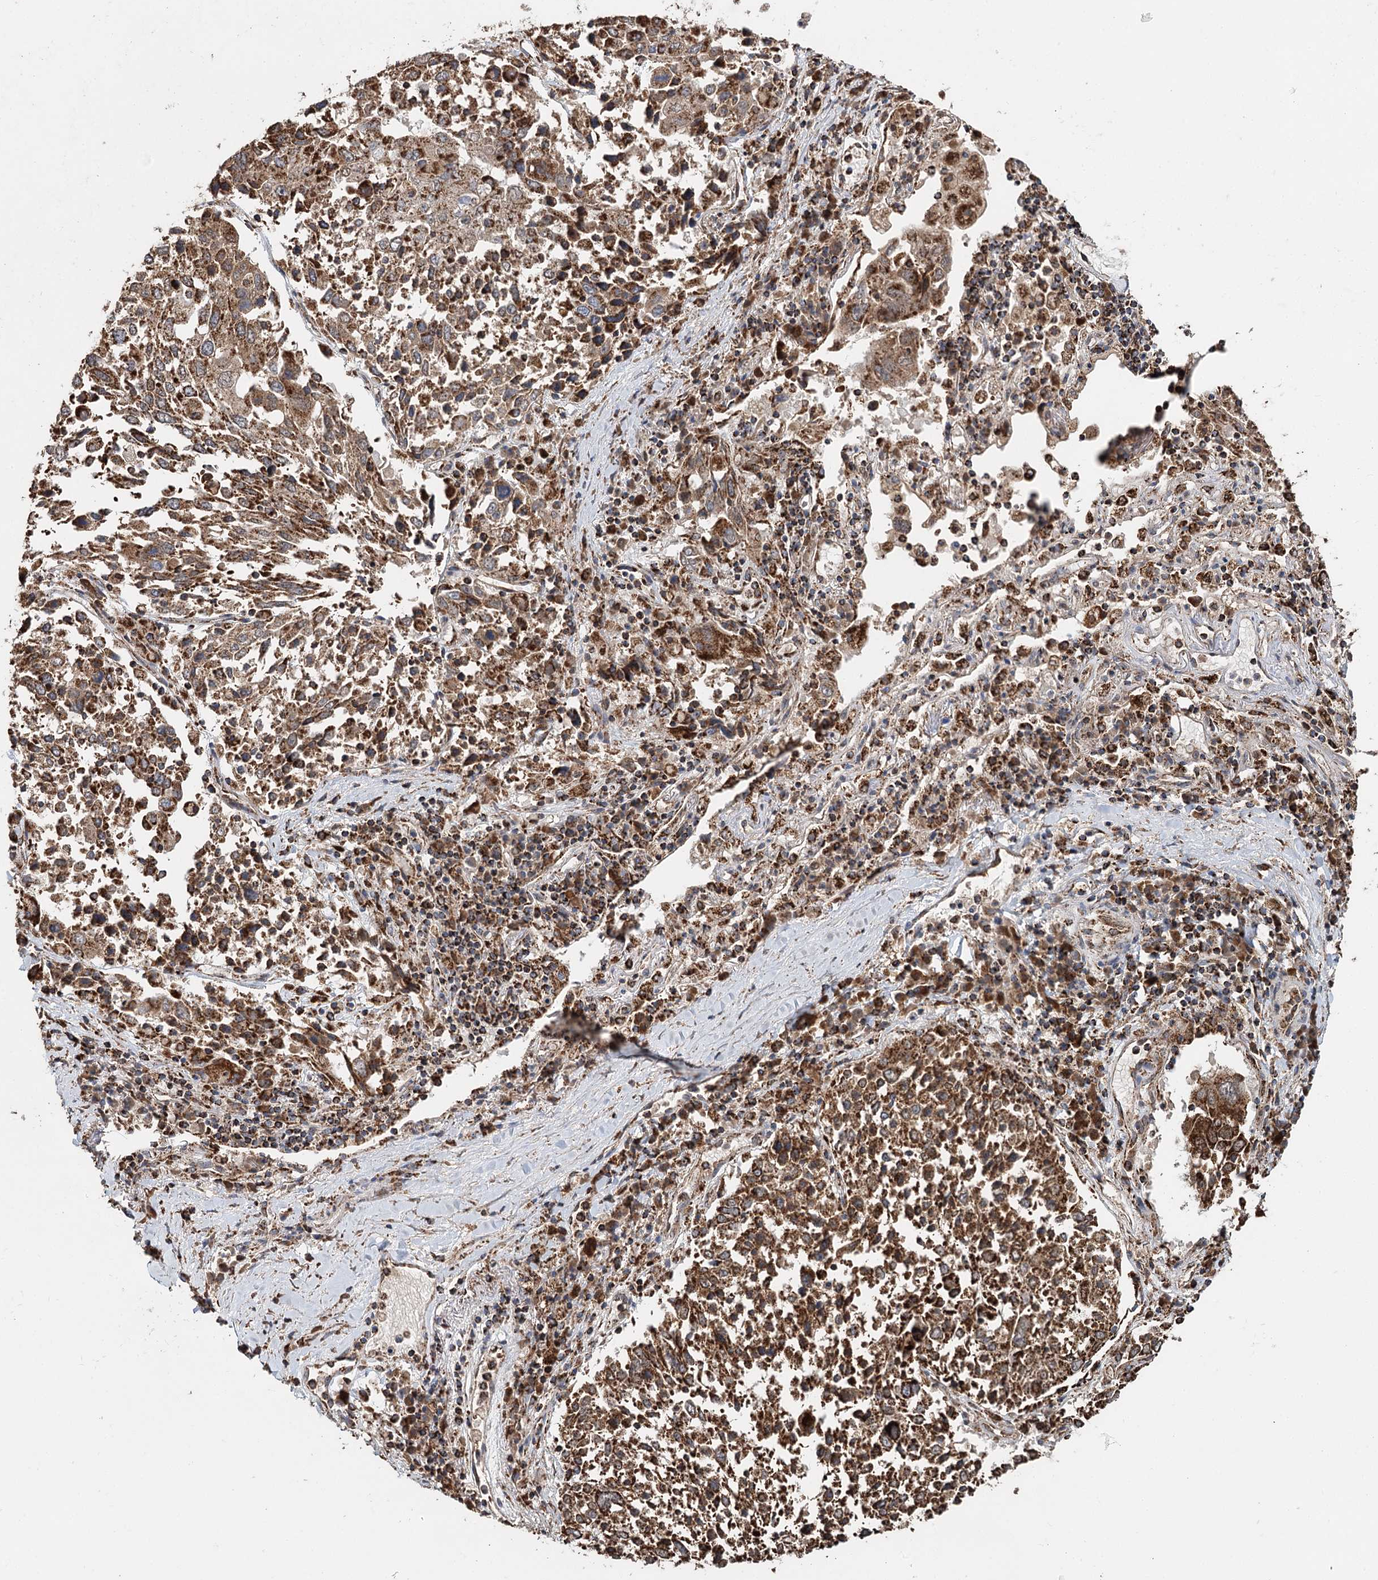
{"staining": {"intensity": "strong", "quantity": ">75%", "location": "cytoplasmic/membranous"}, "tissue": "lung cancer", "cell_type": "Tumor cells", "image_type": "cancer", "snomed": [{"axis": "morphology", "description": "Squamous cell carcinoma, NOS"}, {"axis": "topography", "description": "Lung"}], "caption": "Protein expression analysis of lung cancer (squamous cell carcinoma) demonstrates strong cytoplasmic/membranous staining in about >75% of tumor cells.", "gene": "APH1A", "patient": {"sex": "male", "age": 65}}